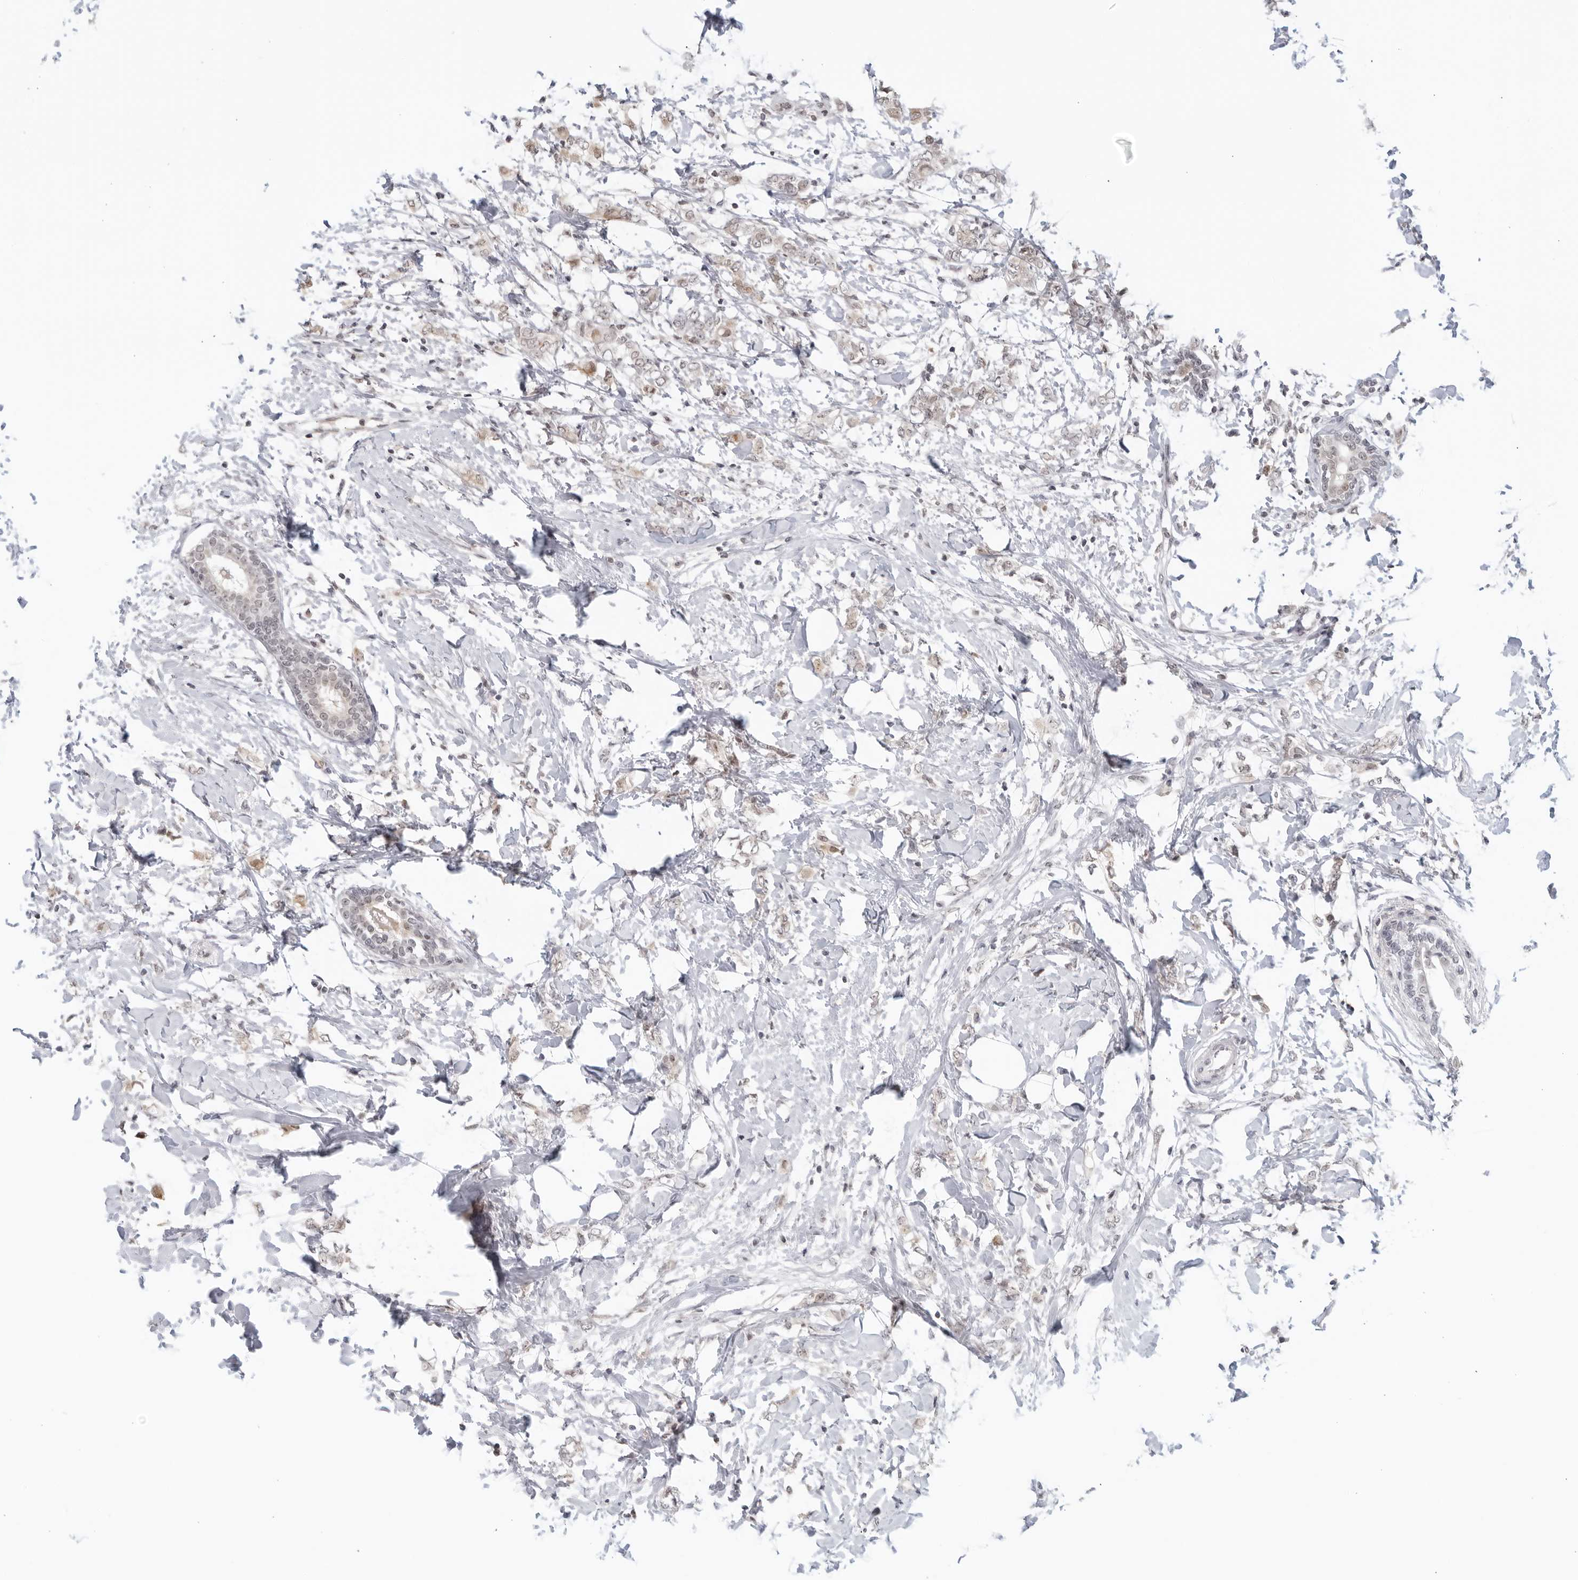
{"staining": {"intensity": "weak", "quantity": "25%-75%", "location": "cytoplasmic/membranous"}, "tissue": "breast cancer", "cell_type": "Tumor cells", "image_type": "cancer", "snomed": [{"axis": "morphology", "description": "Normal tissue, NOS"}, {"axis": "morphology", "description": "Lobular carcinoma"}, {"axis": "topography", "description": "Breast"}], "caption": "IHC photomicrograph of neoplastic tissue: breast cancer (lobular carcinoma) stained using immunohistochemistry exhibits low levels of weak protein expression localized specifically in the cytoplasmic/membranous of tumor cells, appearing as a cytoplasmic/membranous brown color.", "gene": "RAB11FIP3", "patient": {"sex": "female", "age": 47}}